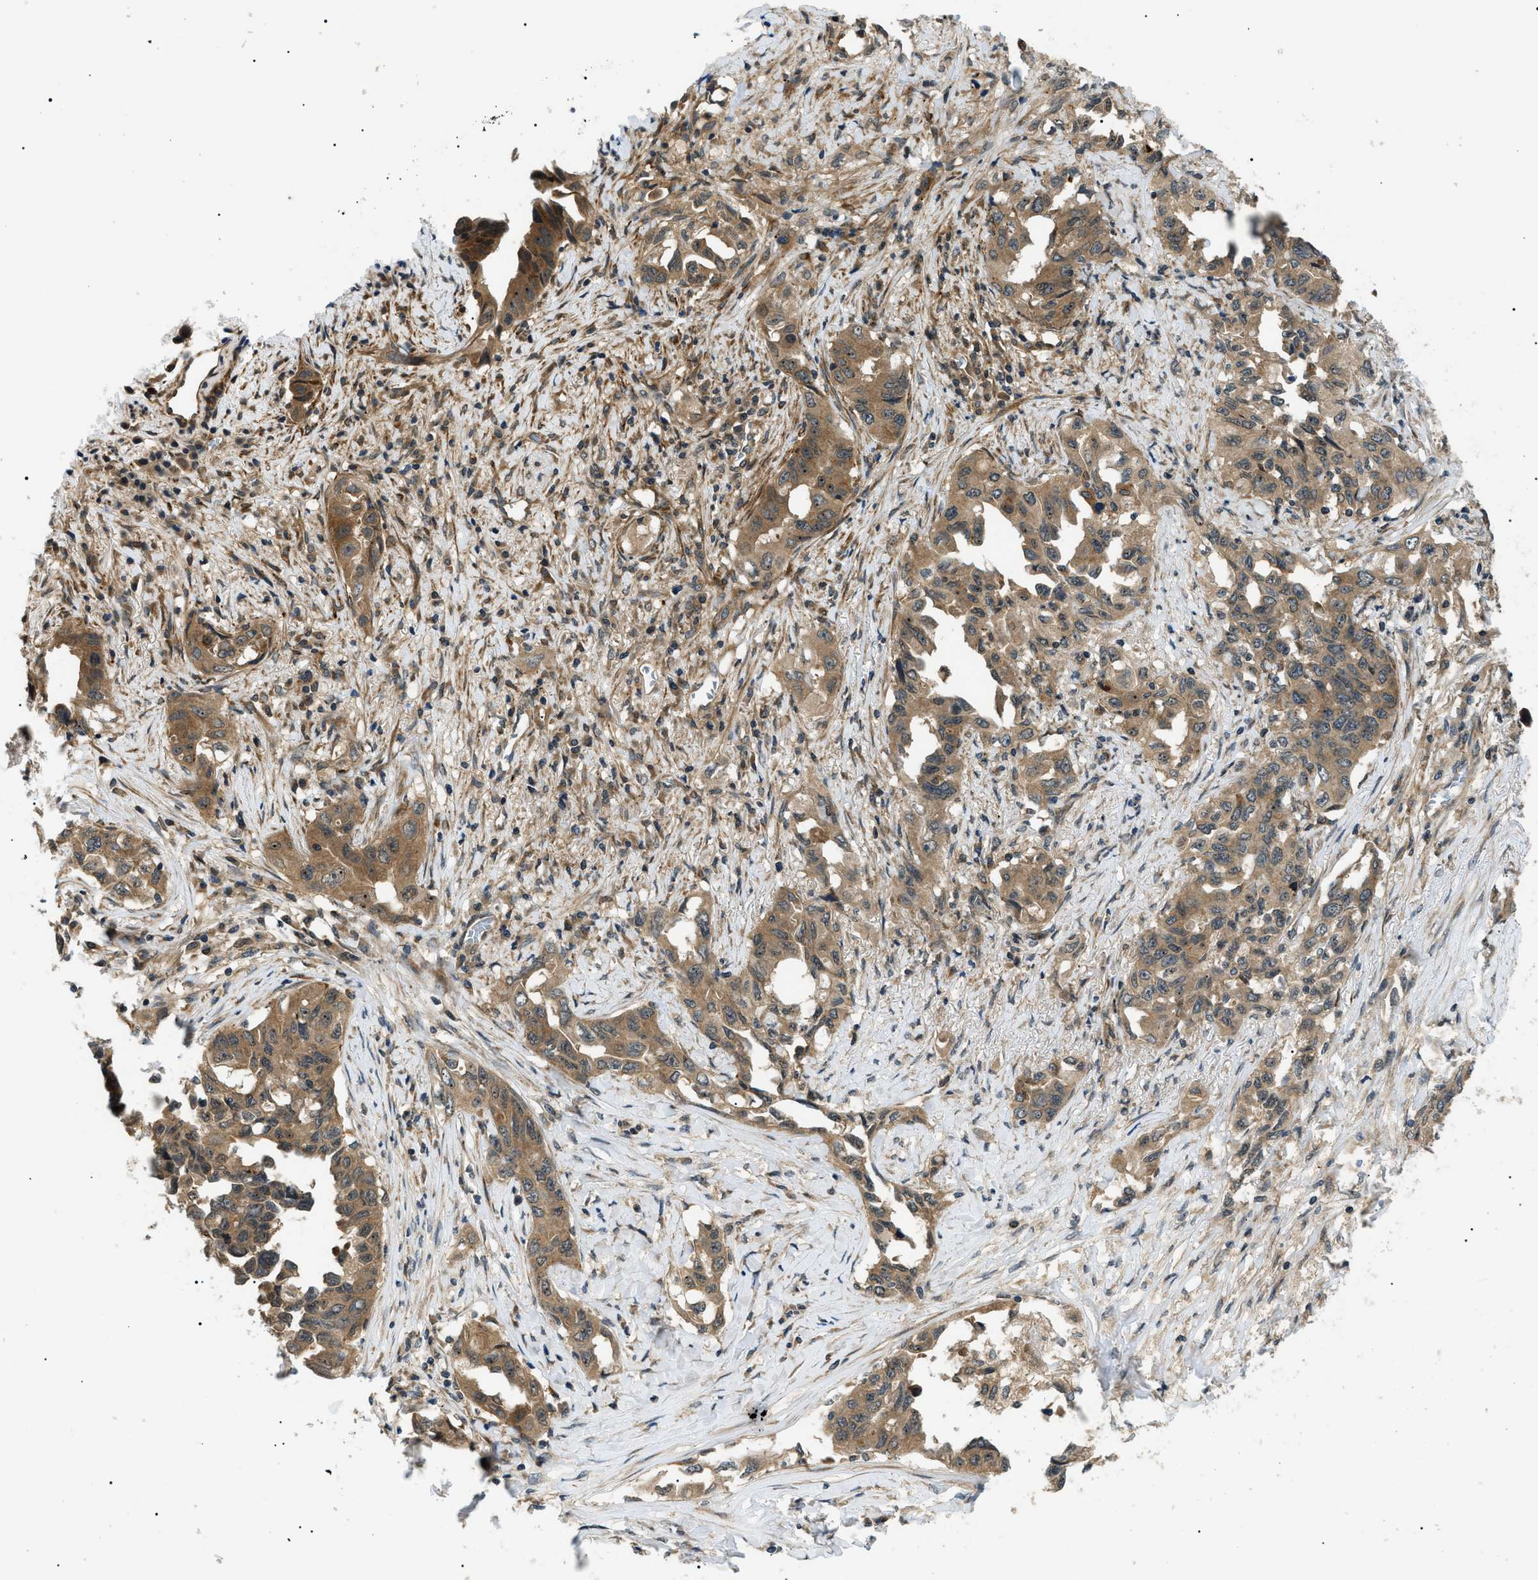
{"staining": {"intensity": "moderate", "quantity": ">75%", "location": "cytoplasmic/membranous"}, "tissue": "lung cancer", "cell_type": "Tumor cells", "image_type": "cancer", "snomed": [{"axis": "morphology", "description": "Adenocarcinoma, NOS"}, {"axis": "topography", "description": "Lung"}], "caption": "Moderate cytoplasmic/membranous expression for a protein is seen in about >75% of tumor cells of lung cancer using IHC.", "gene": "ATP6AP1", "patient": {"sex": "female", "age": 51}}